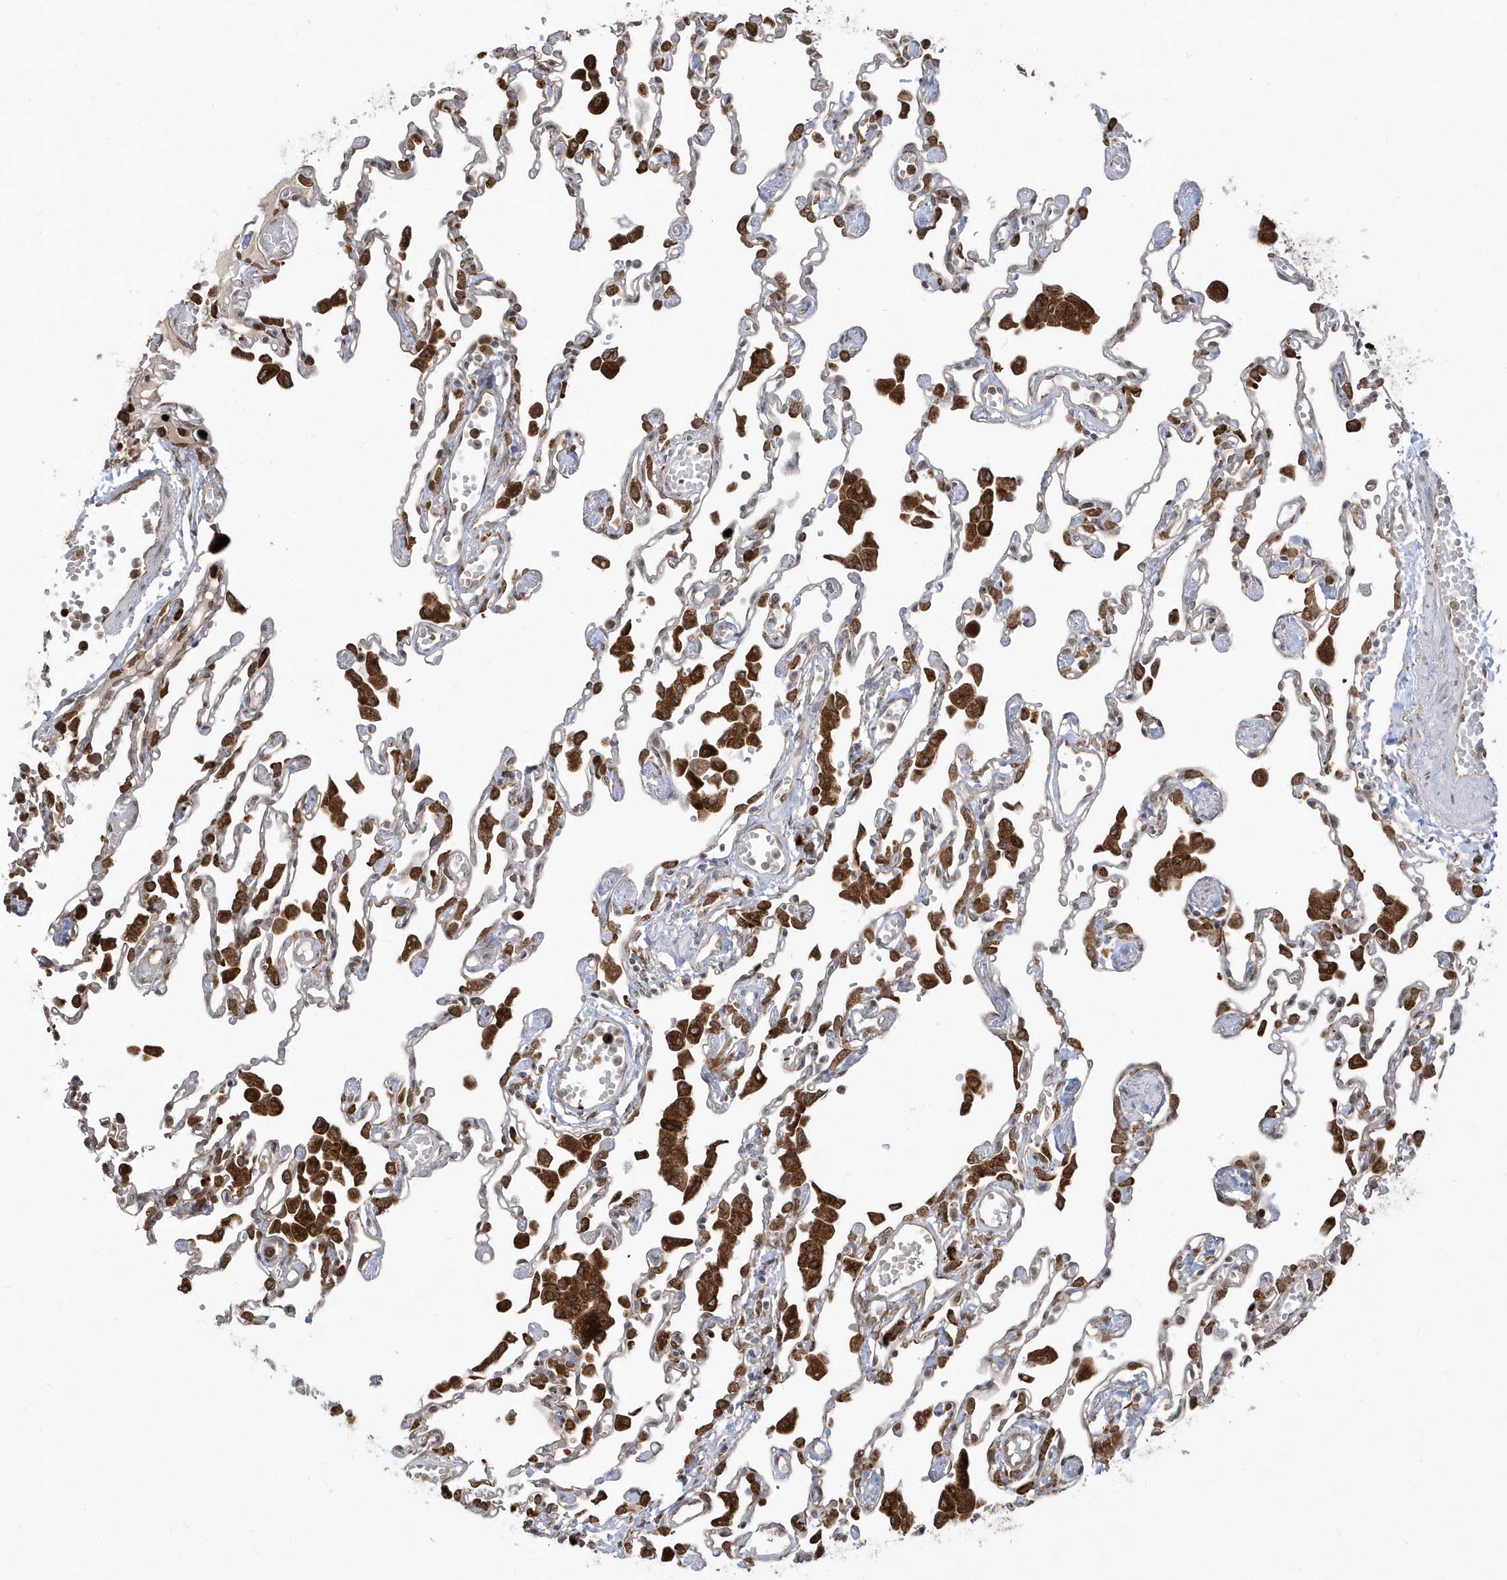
{"staining": {"intensity": "strong", "quantity": "<25%", "location": "cytoplasmic/membranous"}, "tissue": "lung", "cell_type": "Alveolar cells", "image_type": "normal", "snomed": [{"axis": "morphology", "description": "Normal tissue, NOS"}, {"axis": "topography", "description": "Bronchus"}, {"axis": "topography", "description": "Lung"}], "caption": "Protein expression analysis of unremarkable human lung reveals strong cytoplasmic/membranous expression in approximately <25% of alveolar cells.", "gene": "EPC2", "patient": {"sex": "female", "age": 49}}